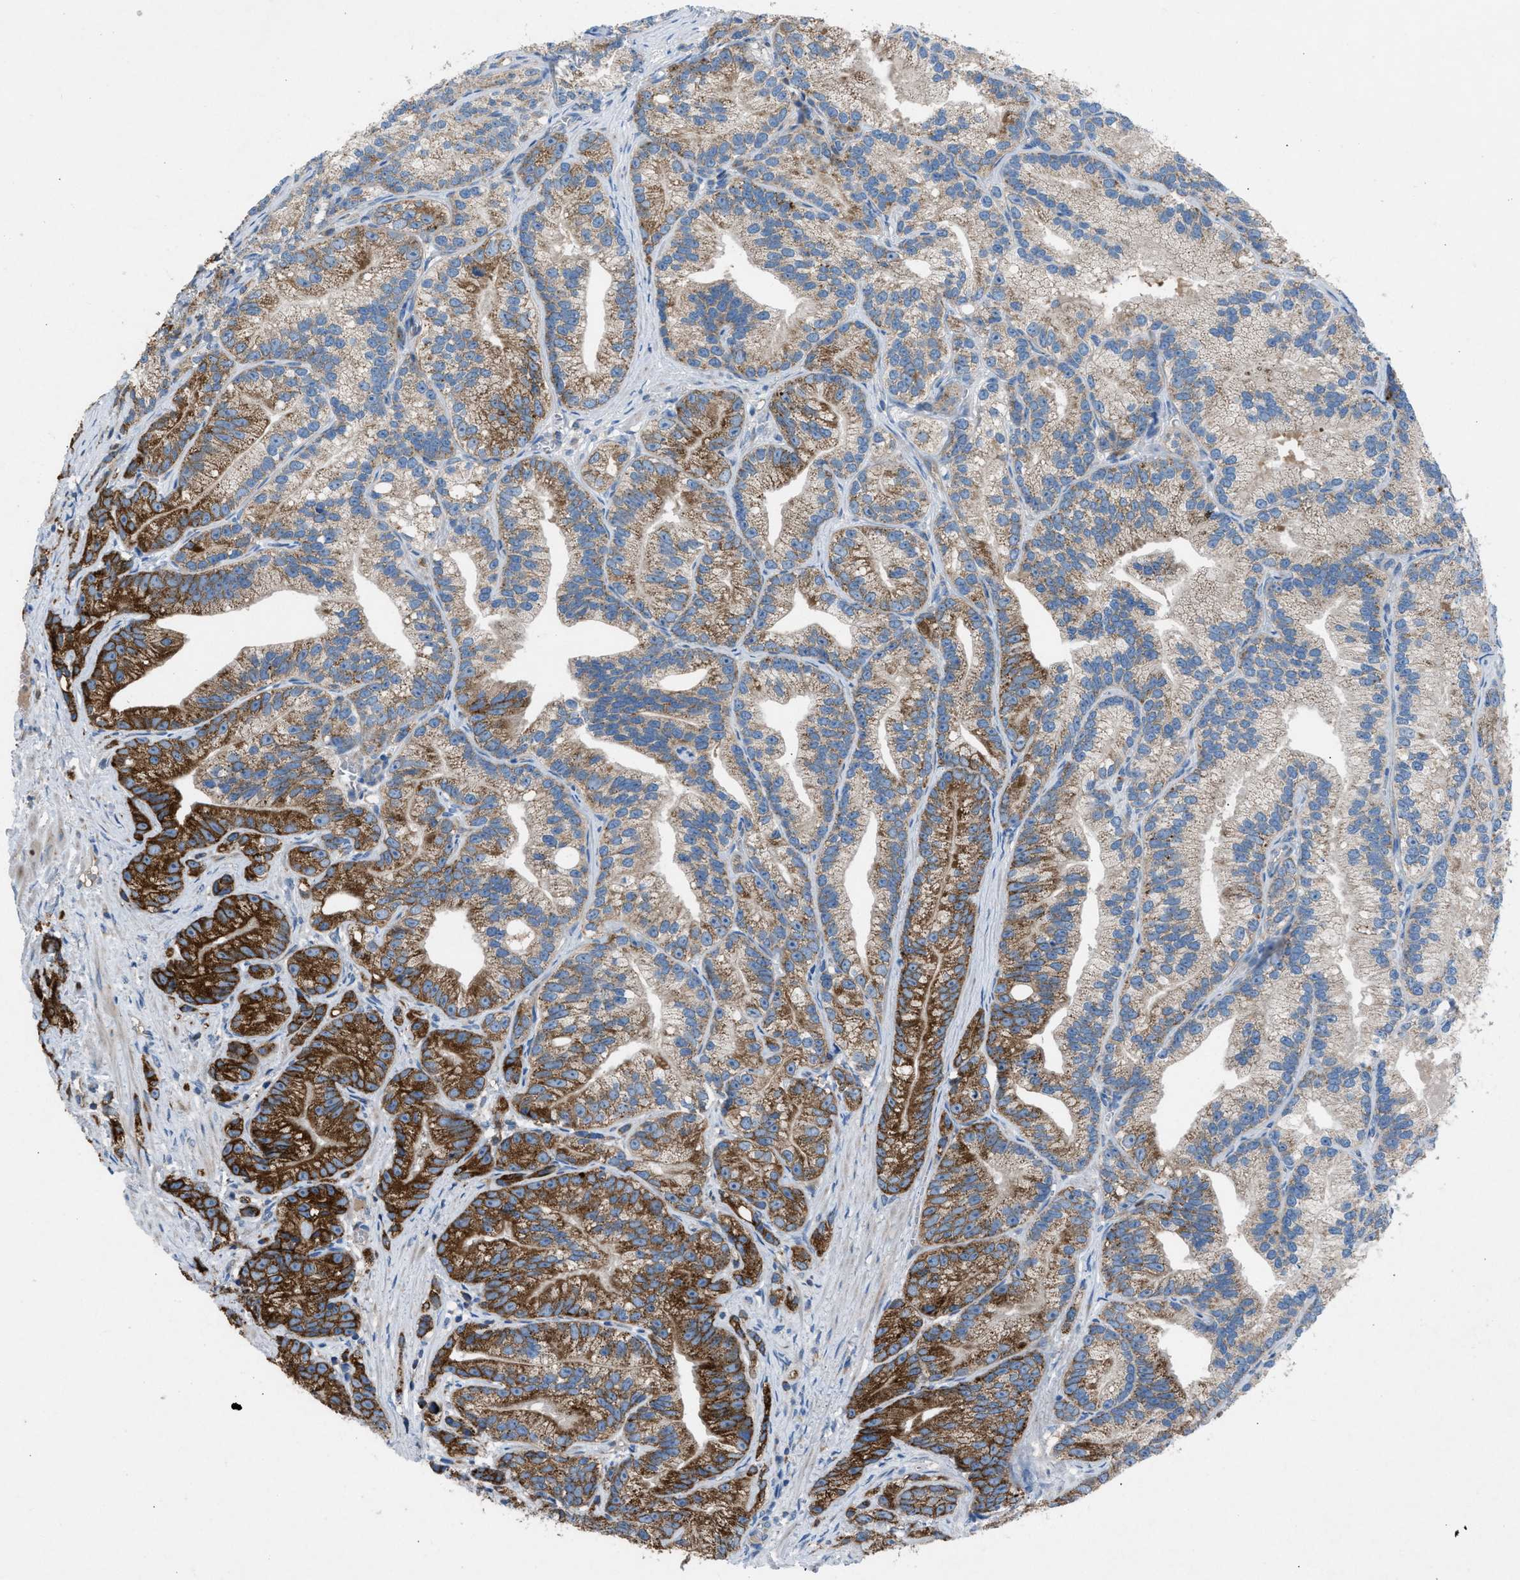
{"staining": {"intensity": "strong", "quantity": "25%-75%", "location": "cytoplasmic/membranous"}, "tissue": "prostate cancer", "cell_type": "Tumor cells", "image_type": "cancer", "snomed": [{"axis": "morphology", "description": "Adenocarcinoma, Low grade"}, {"axis": "topography", "description": "Prostate"}], "caption": "DAB (3,3'-diaminobenzidine) immunohistochemical staining of human prostate cancer exhibits strong cytoplasmic/membranous protein positivity in about 25%-75% of tumor cells.", "gene": "GRK6", "patient": {"sex": "male", "age": 89}}